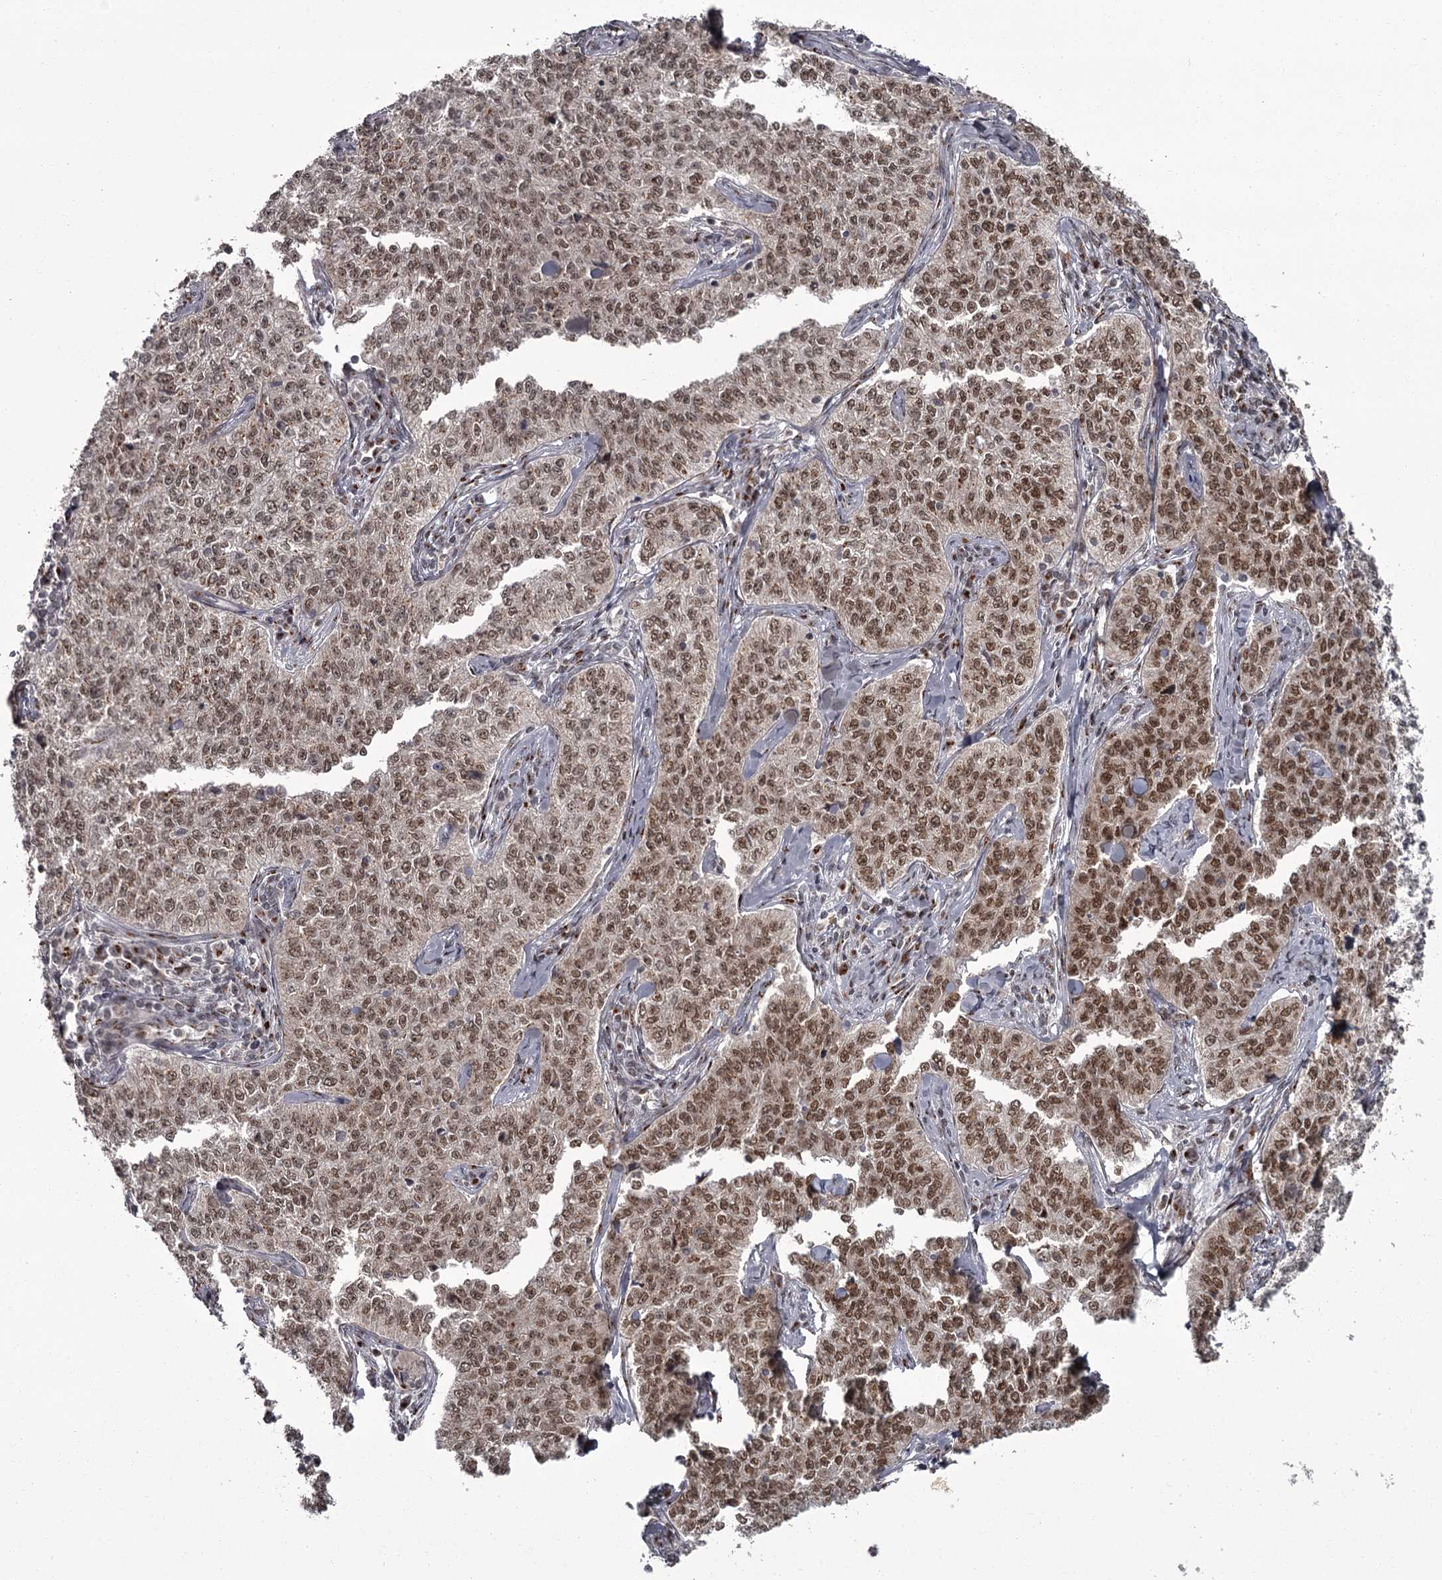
{"staining": {"intensity": "moderate", "quantity": "25%-75%", "location": "nuclear"}, "tissue": "cervical cancer", "cell_type": "Tumor cells", "image_type": "cancer", "snomed": [{"axis": "morphology", "description": "Squamous cell carcinoma, NOS"}, {"axis": "topography", "description": "Cervix"}], "caption": "Cervical squamous cell carcinoma stained with a brown dye exhibits moderate nuclear positive expression in approximately 25%-75% of tumor cells.", "gene": "CEP83", "patient": {"sex": "female", "age": 35}}